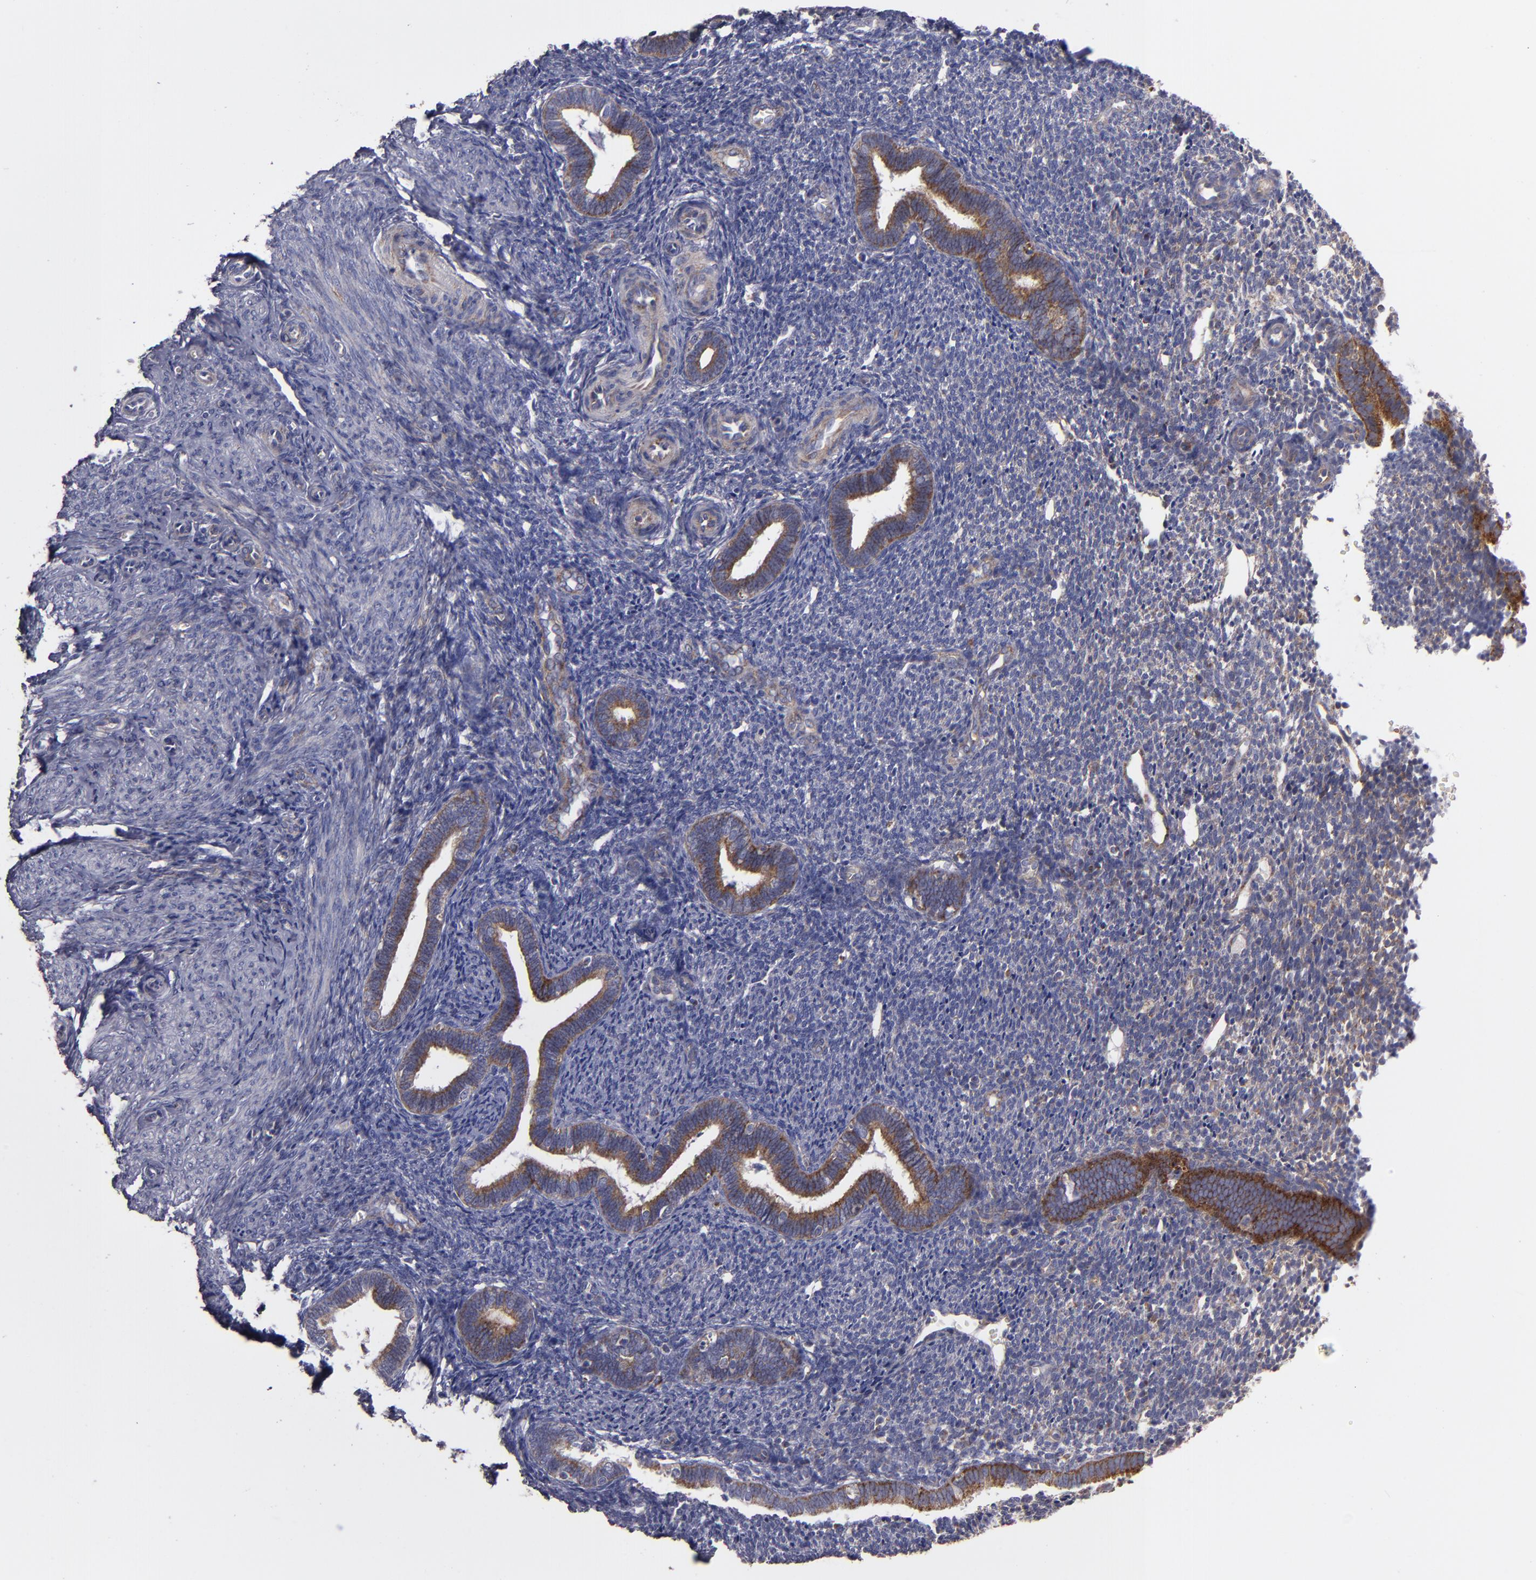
{"staining": {"intensity": "weak", "quantity": "<25%", "location": "nuclear"}, "tissue": "endometrium", "cell_type": "Cells in endometrial stroma", "image_type": "normal", "snomed": [{"axis": "morphology", "description": "Normal tissue, NOS"}, {"axis": "topography", "description": "Endometrium"}], "caption": "Human endometrium stained for a protein using immunohistochemistry shows no staining in cells in endometrial stroma.", "gene": "CLTA", "patient": {"sex": "female", "age": 27}}